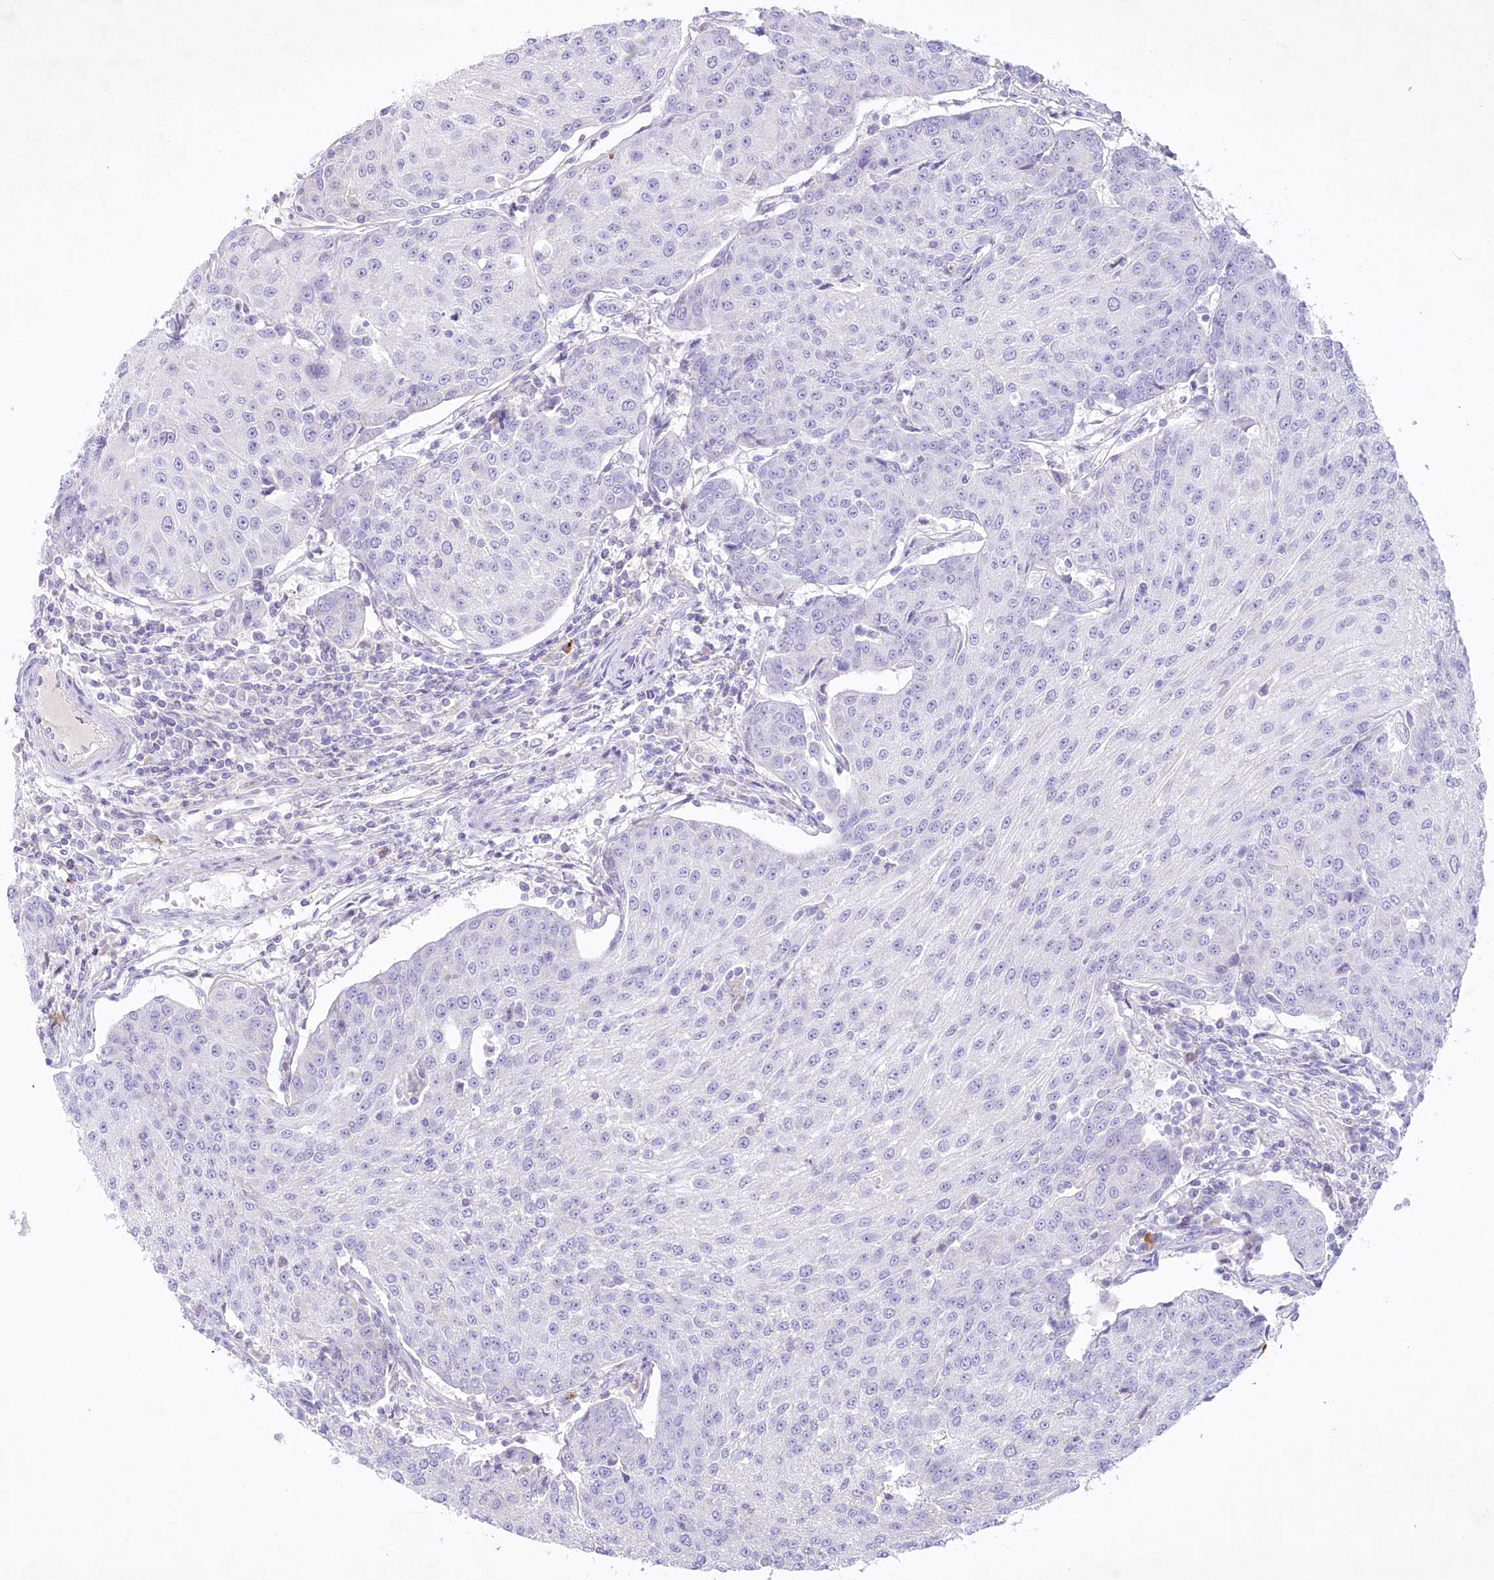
{"staining": {"intensity": "negative", "quantity": "none", "location": "none"}, "tissue": "urothelial cancer", "cell_type": "Tumor cells", "image_type": "cancer", "snomed": [{"axis": "morphology", "description": "Urothelial carcinoma, High grade"}, {"axis": "topography", "description": "Urinary bladder"}], "caption": "Urothelial cancer stained for a protein using immunohistochemistry (IHC) displays no staining tumor cells.", "gene": "MYOZ1", "patient": {"sex": "female", "age": 85}}